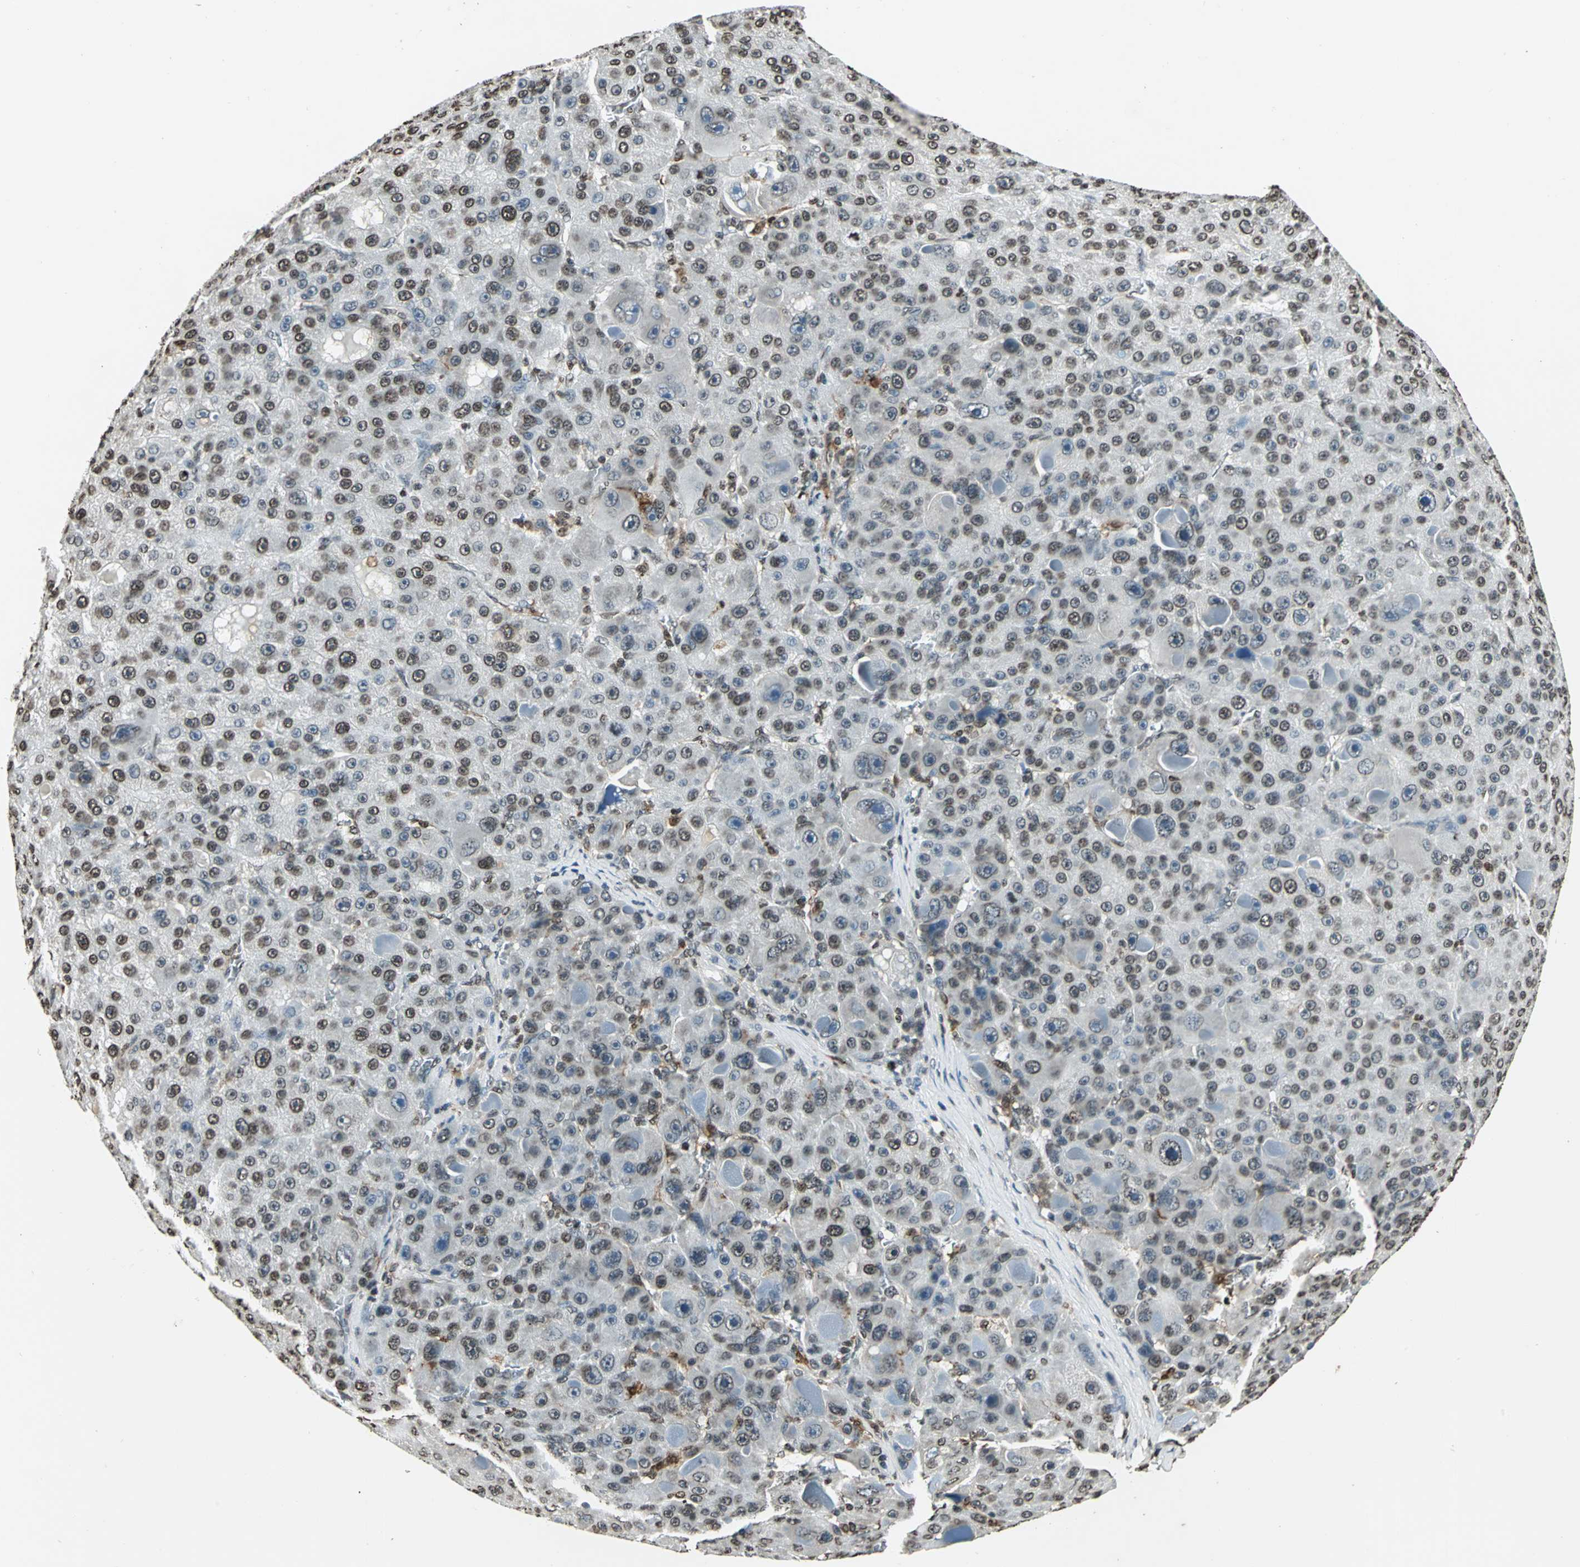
{"staining": {"intensity": "weak", "quantity": "25%-75%", "location": "cytoplasmic/membranous,nuclear"}, "tissue": "liver cancer", "cell_type": "Tumor cells", "image_type": "cancer", "snomed": [{"axis": "morphology", "description": "Carcinoma, Hepatocellular, NOS"}, {"axis": "topography", "description": "Liver"}], "caption": "Protein expression analysis of human liver hepatocellular carcinoma reveals weak cytoplasmic/membranous and nuclear positivity in approximately 25%-75% of tumor cells.", "gene": "LGALS3", "patient": {"sex": "male", "age": 76}}